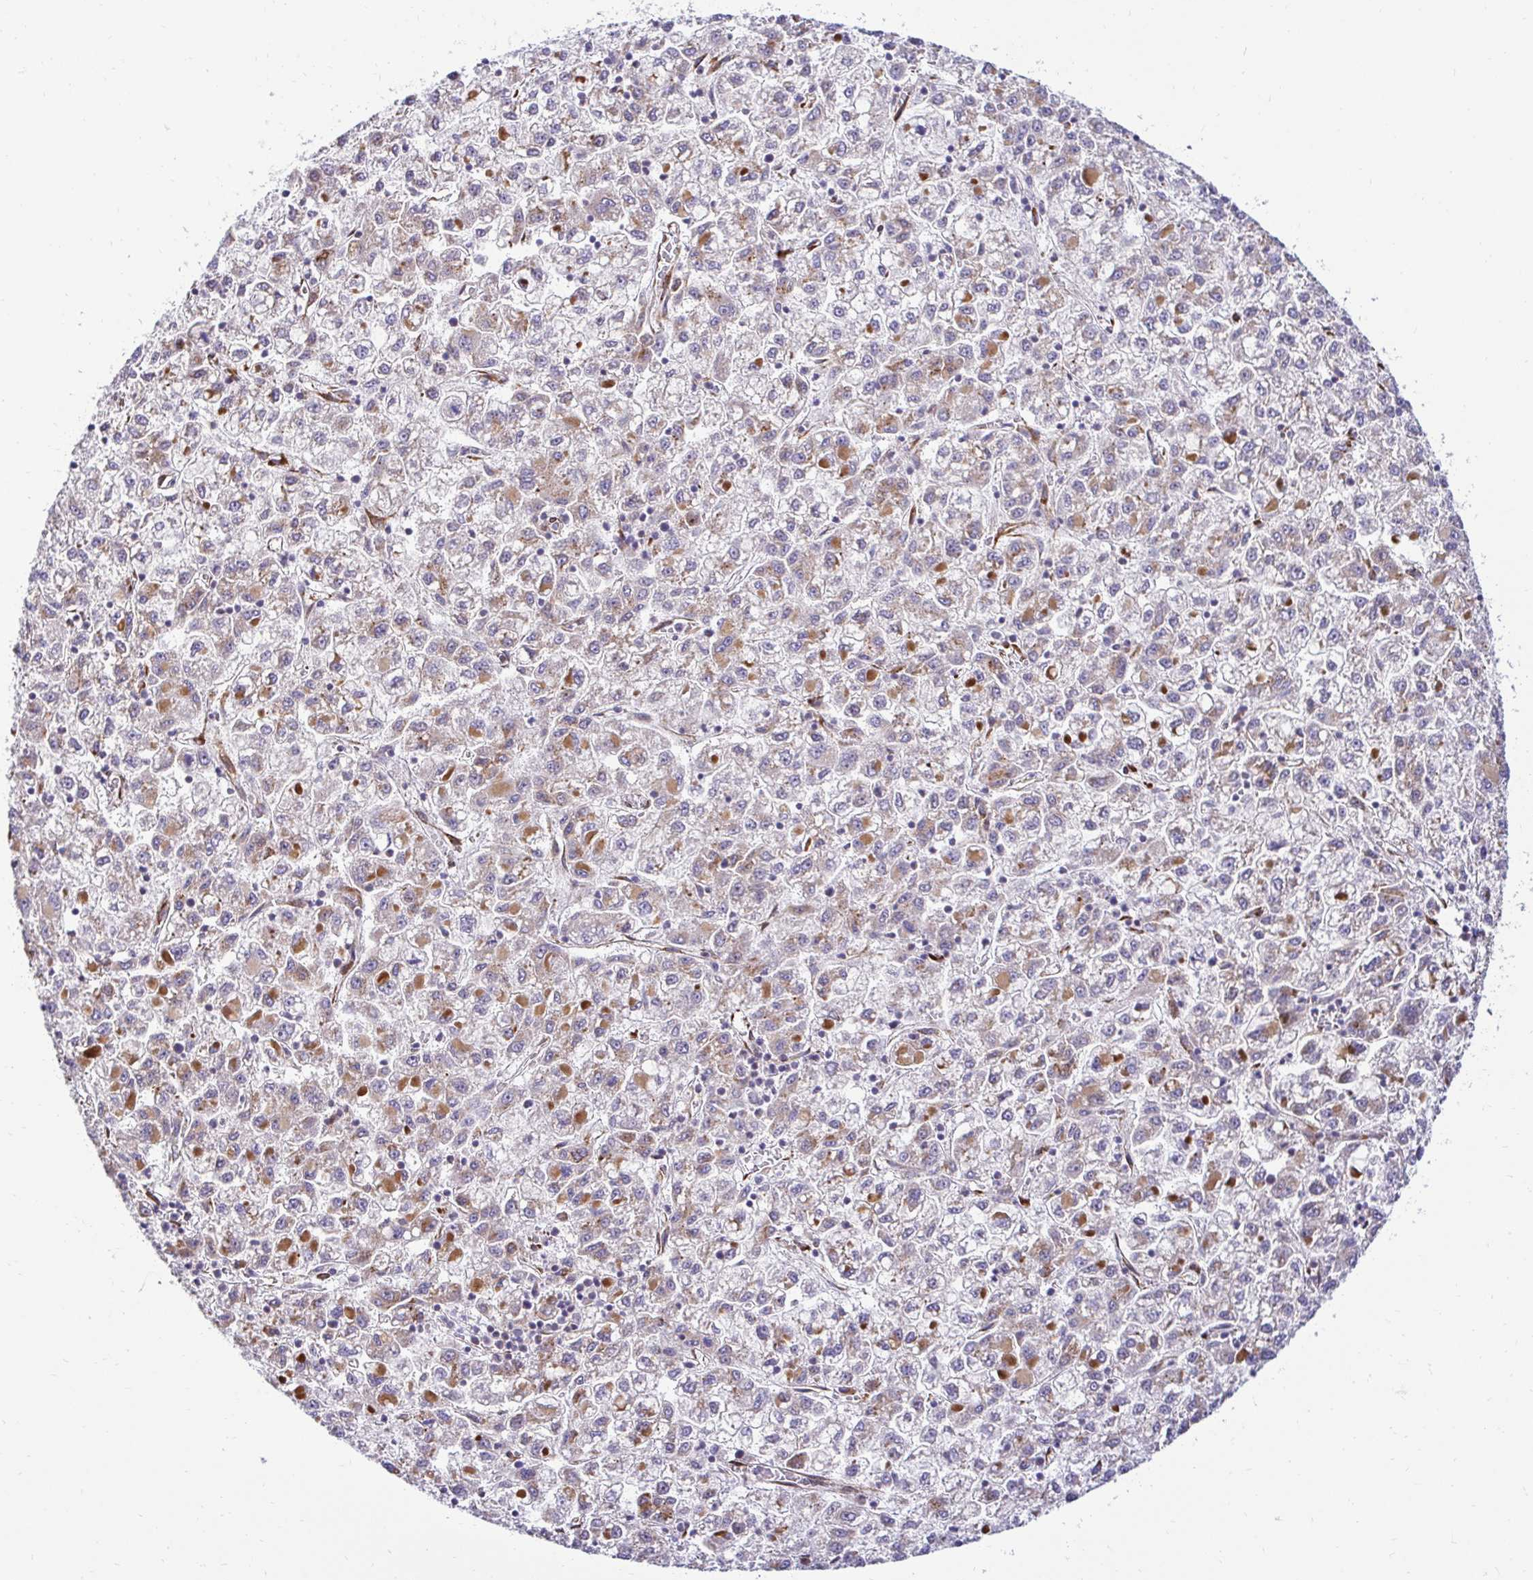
{"staining": {"intensity": "moderate", "quantity": "25%-75%", "location": "cytoplasmic/membranous"}, "tissue": "liver cancer", "cell_type": "Tumor cells", "image_type": "cancer", "snomed": [{"axis": "morphology", "description": "Carcinoma, Hepatocellular, NOS"}, {"axis": "topography", "description": "Liver"}], "caption": "Immunohistochemistry of hepatocellular carcinoma (liver) displays medium levels of moderate cytoplasmic/membranous positivity in about 25%-75% of tumor cells. Using DAB (brown) and hematoxylin (blue) stains, captured at high magnification using brightfield microscopy.", "gene": "HPS1", "patient": {"sex": "male", "age": 40}}